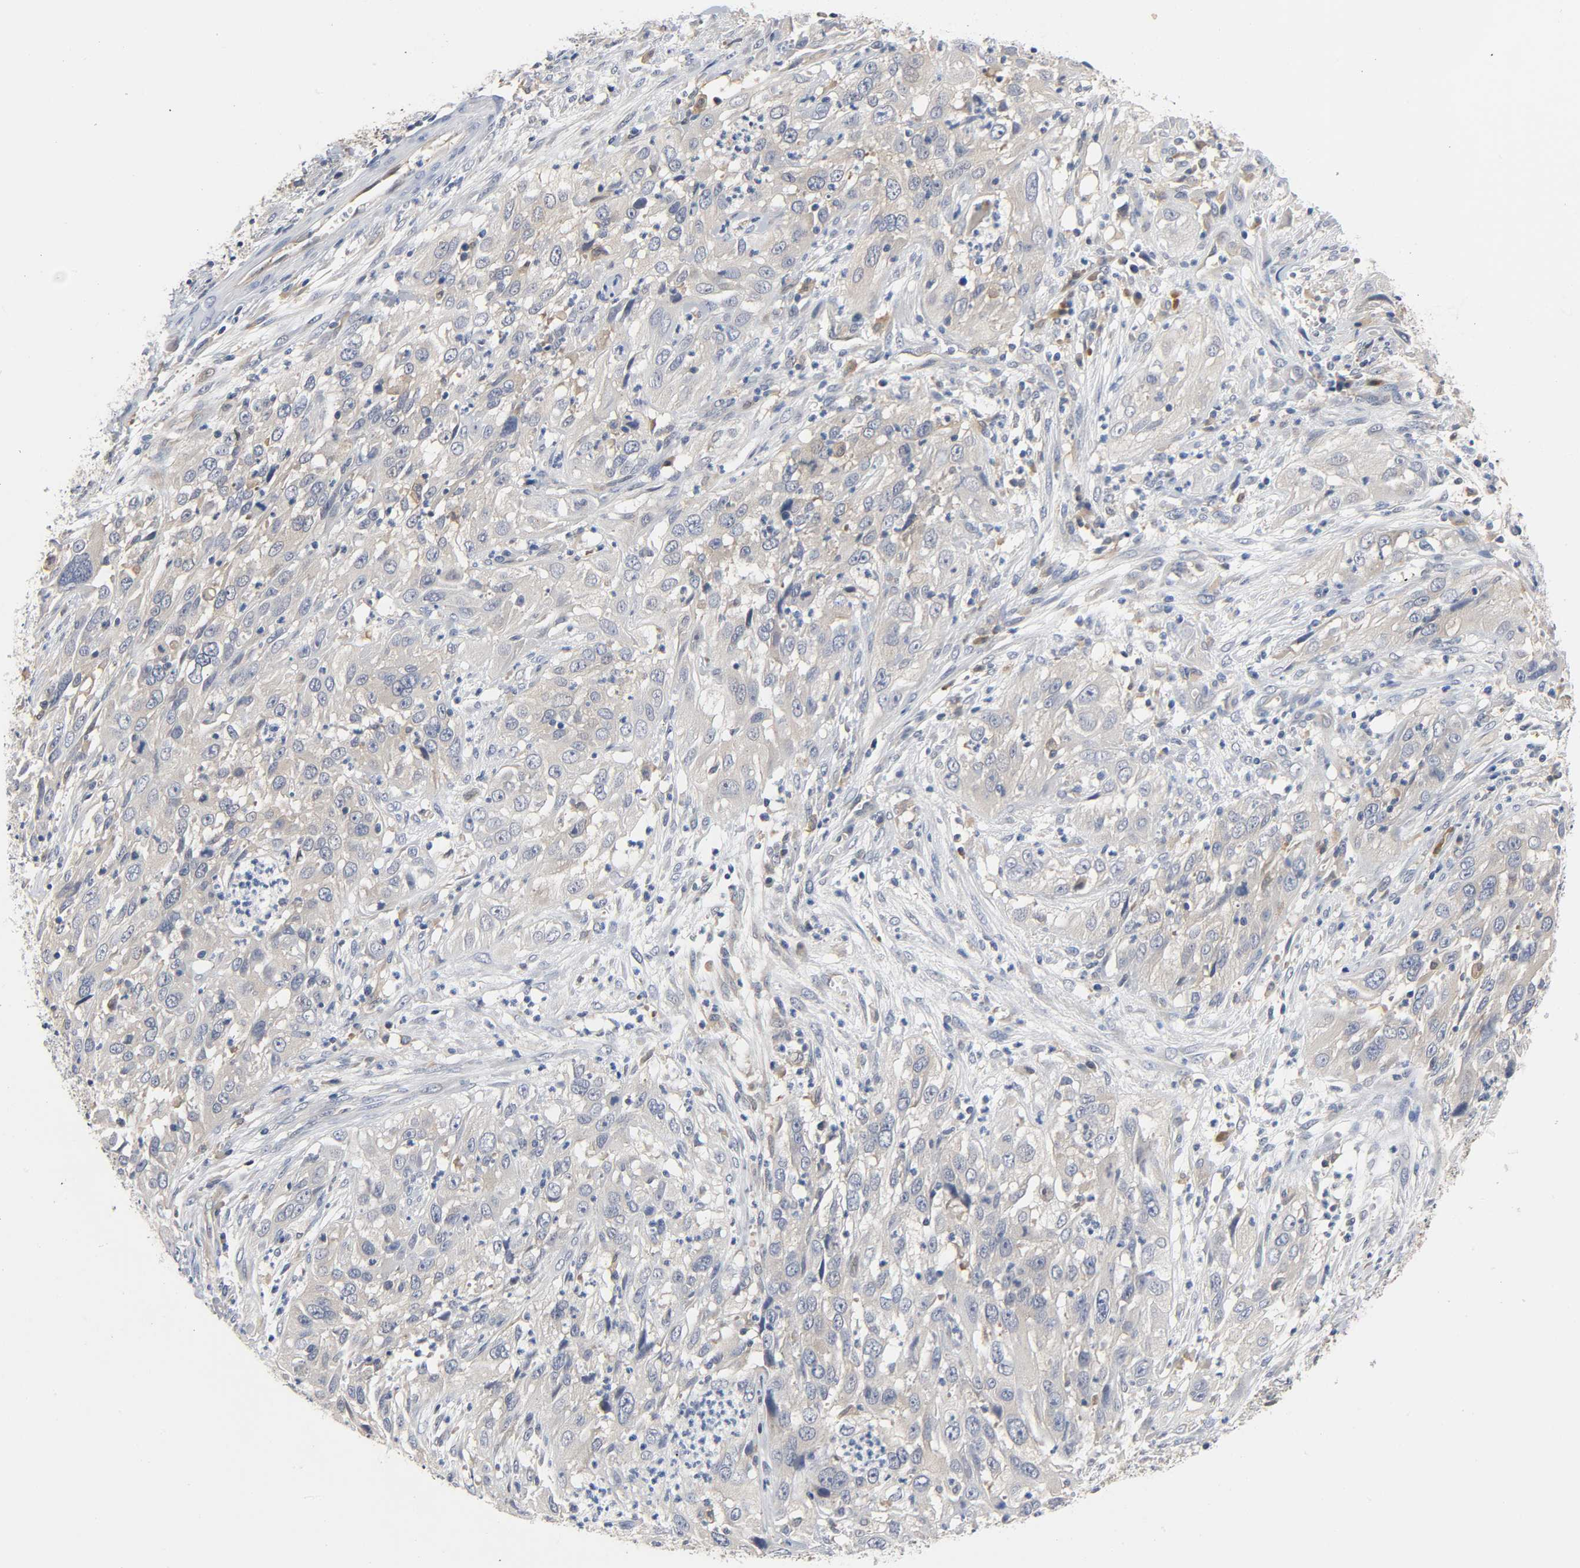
{"staining": {"intensity": "weak", "quantity": "<25%", "location": "cytoplasmic/membranous"}, "tissue": "cervical cancer", "cell_type": "Tumor cells", "image_type": "cancer", "snomed": [{"axis": "morphology", "description": "Squamous cell carcinoma, NOS"}, {"axis": "topography", "description": "Cervix"}], "caption": "IHC micrograph of cervical squamous cell carcinoma stained for a protein (brown), which demonstrates no expression in tumor cells.", "gene": "FYN", "patient": {"sex": "female", "age": 32}}